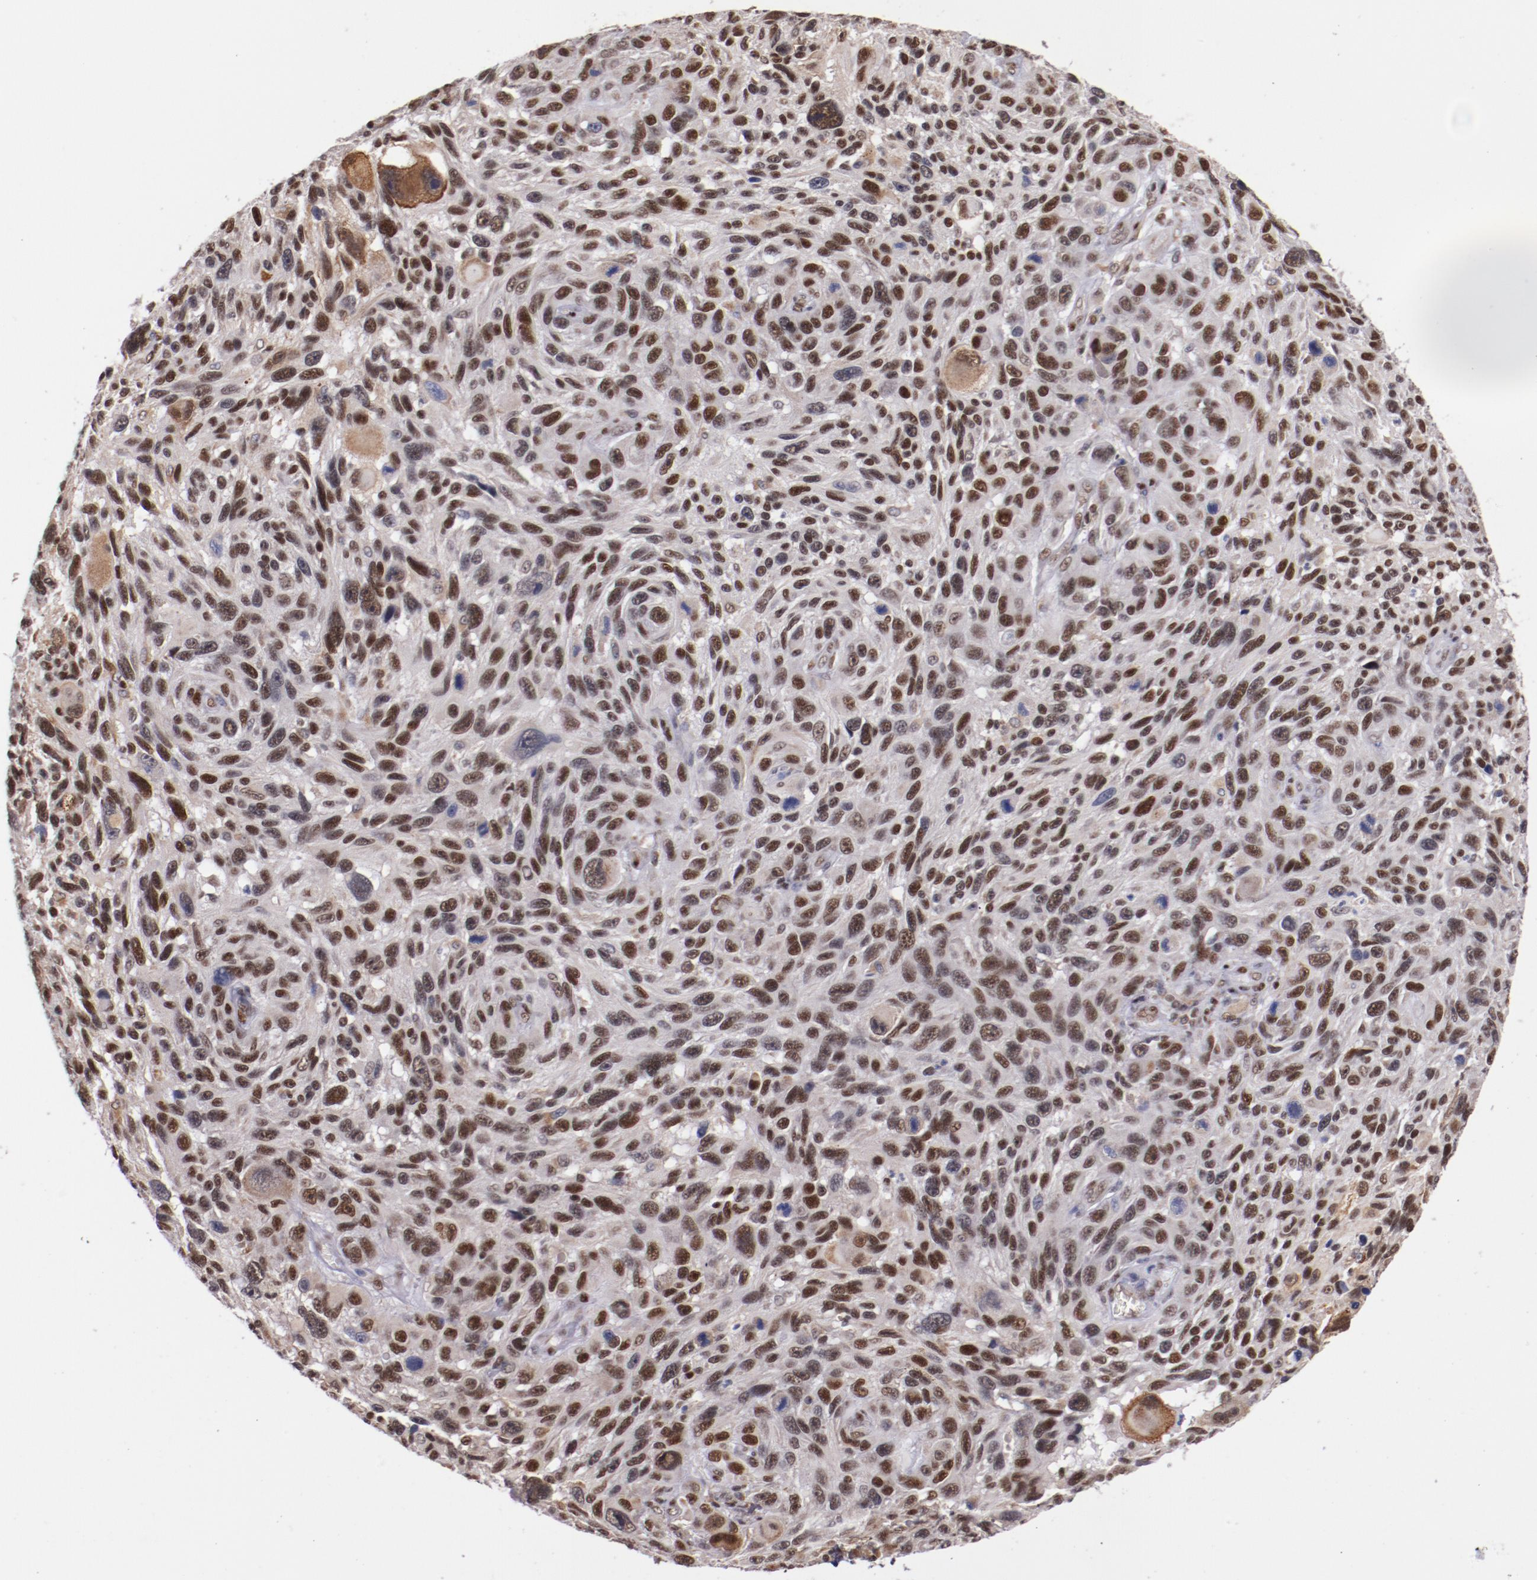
{"staining": {"intensity": "moderate", "quantity": ">75%", "location": "nuclear"}, "tissue": "melanoma", "cell_type": "Tumor cells", "image_type": "cancer", "snomed": [{"axis": "morphology", "description": "Malignant melanoma, NOS"}, {"axis": "topography", "description": "Skin"}], "caption": "Tumor cells show medium levels of moderate nuclear positivity in about >75% of cells in human malignant melanoma.", "gene": "SRF", "patient": {"sex": "male", "age": 53}}